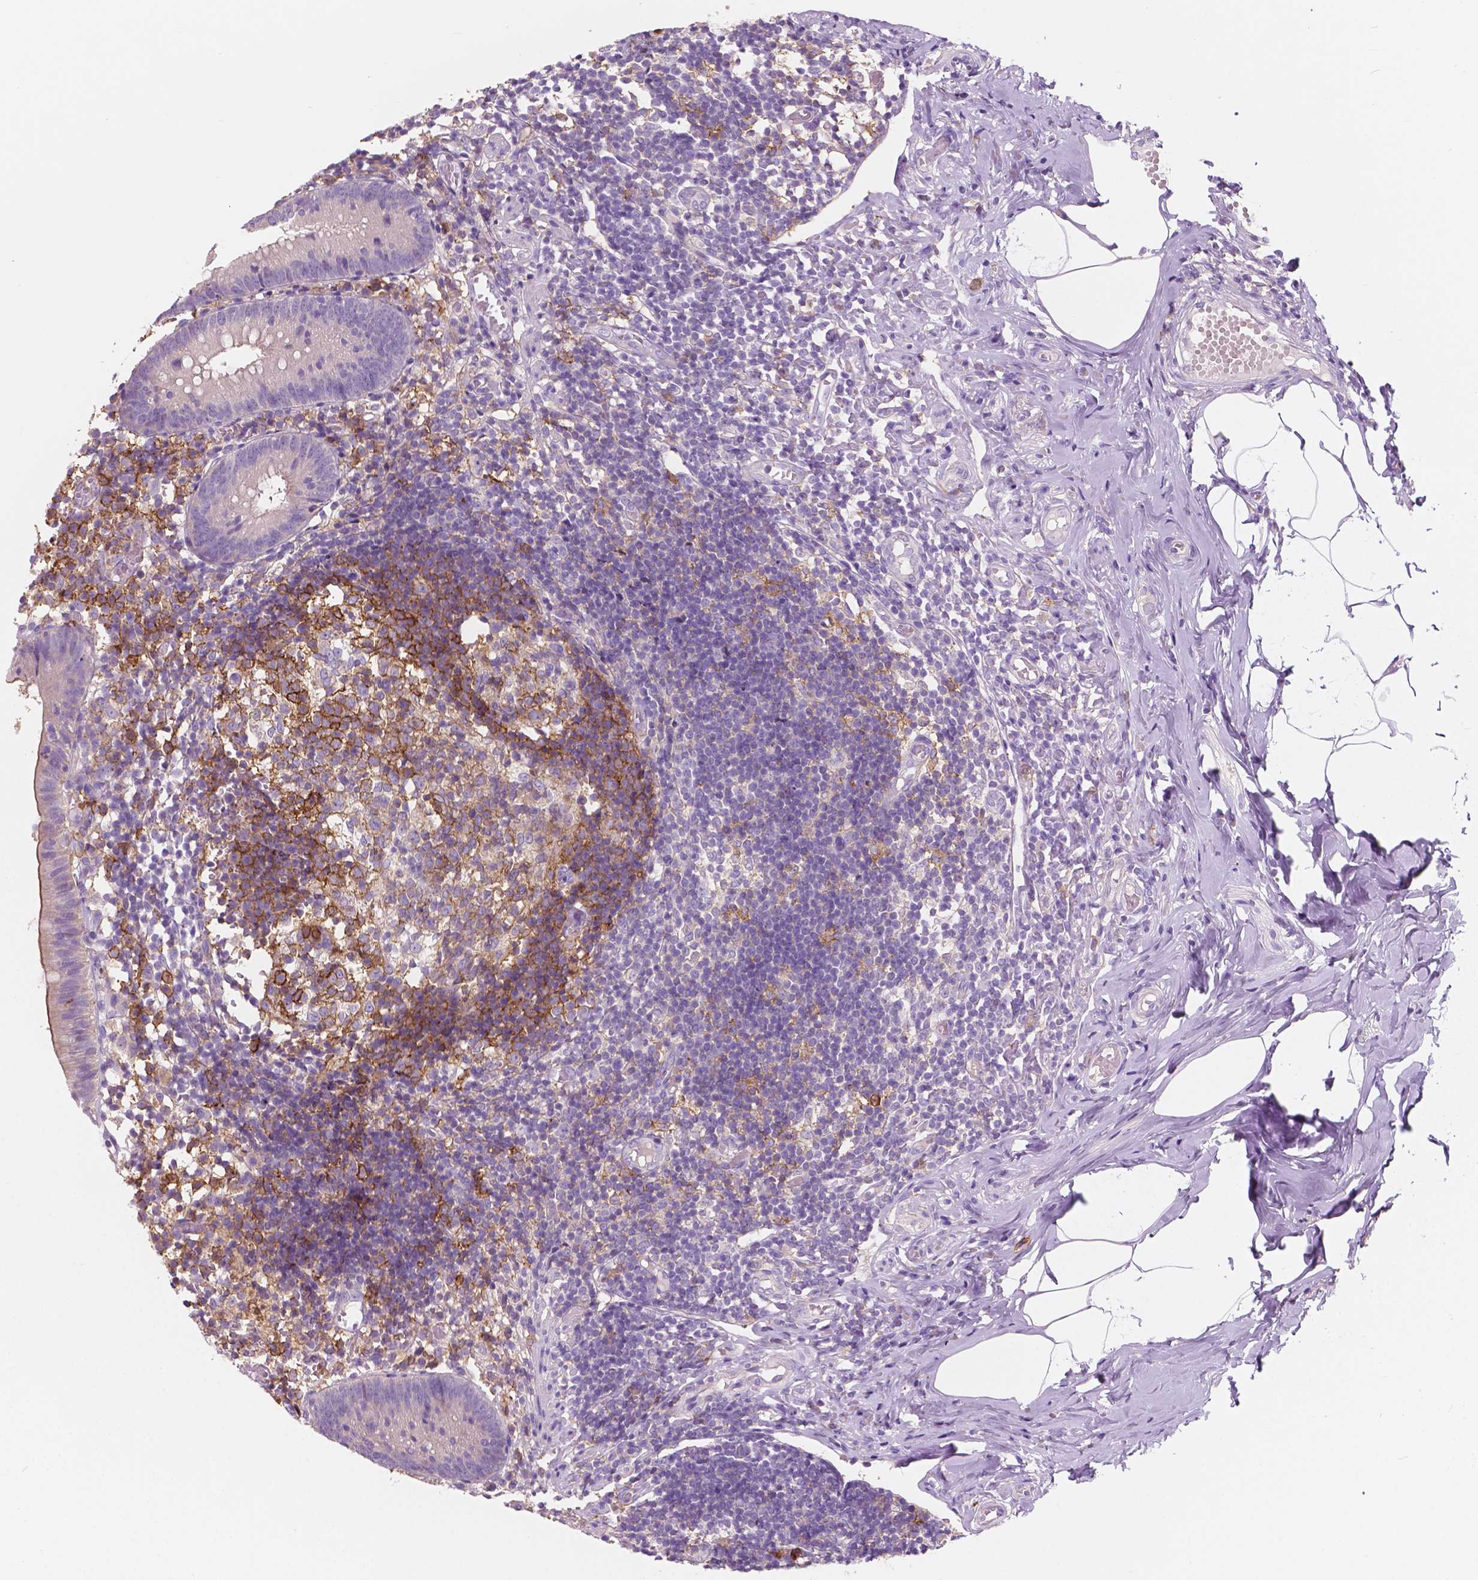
{"staining": {"intensity": "negative", "quantity": "none", "location": "none"}, "tissue": "appendix", "cell_type": "Glandular cells", "image_type": "normal", "snomed": [{"axis": "morphology", "description": "Normal tissue, NOS"}, {"axis": "topography", "description": "Appendix"}], "caption": "Benign appendix was stained to show a protein in brown. There is no significant expression in glandular cells. (DAB IHC with hematoxylin counter stain).", "gene": "SEMA4A", "patient": {"sex": "female", "age": 32}}